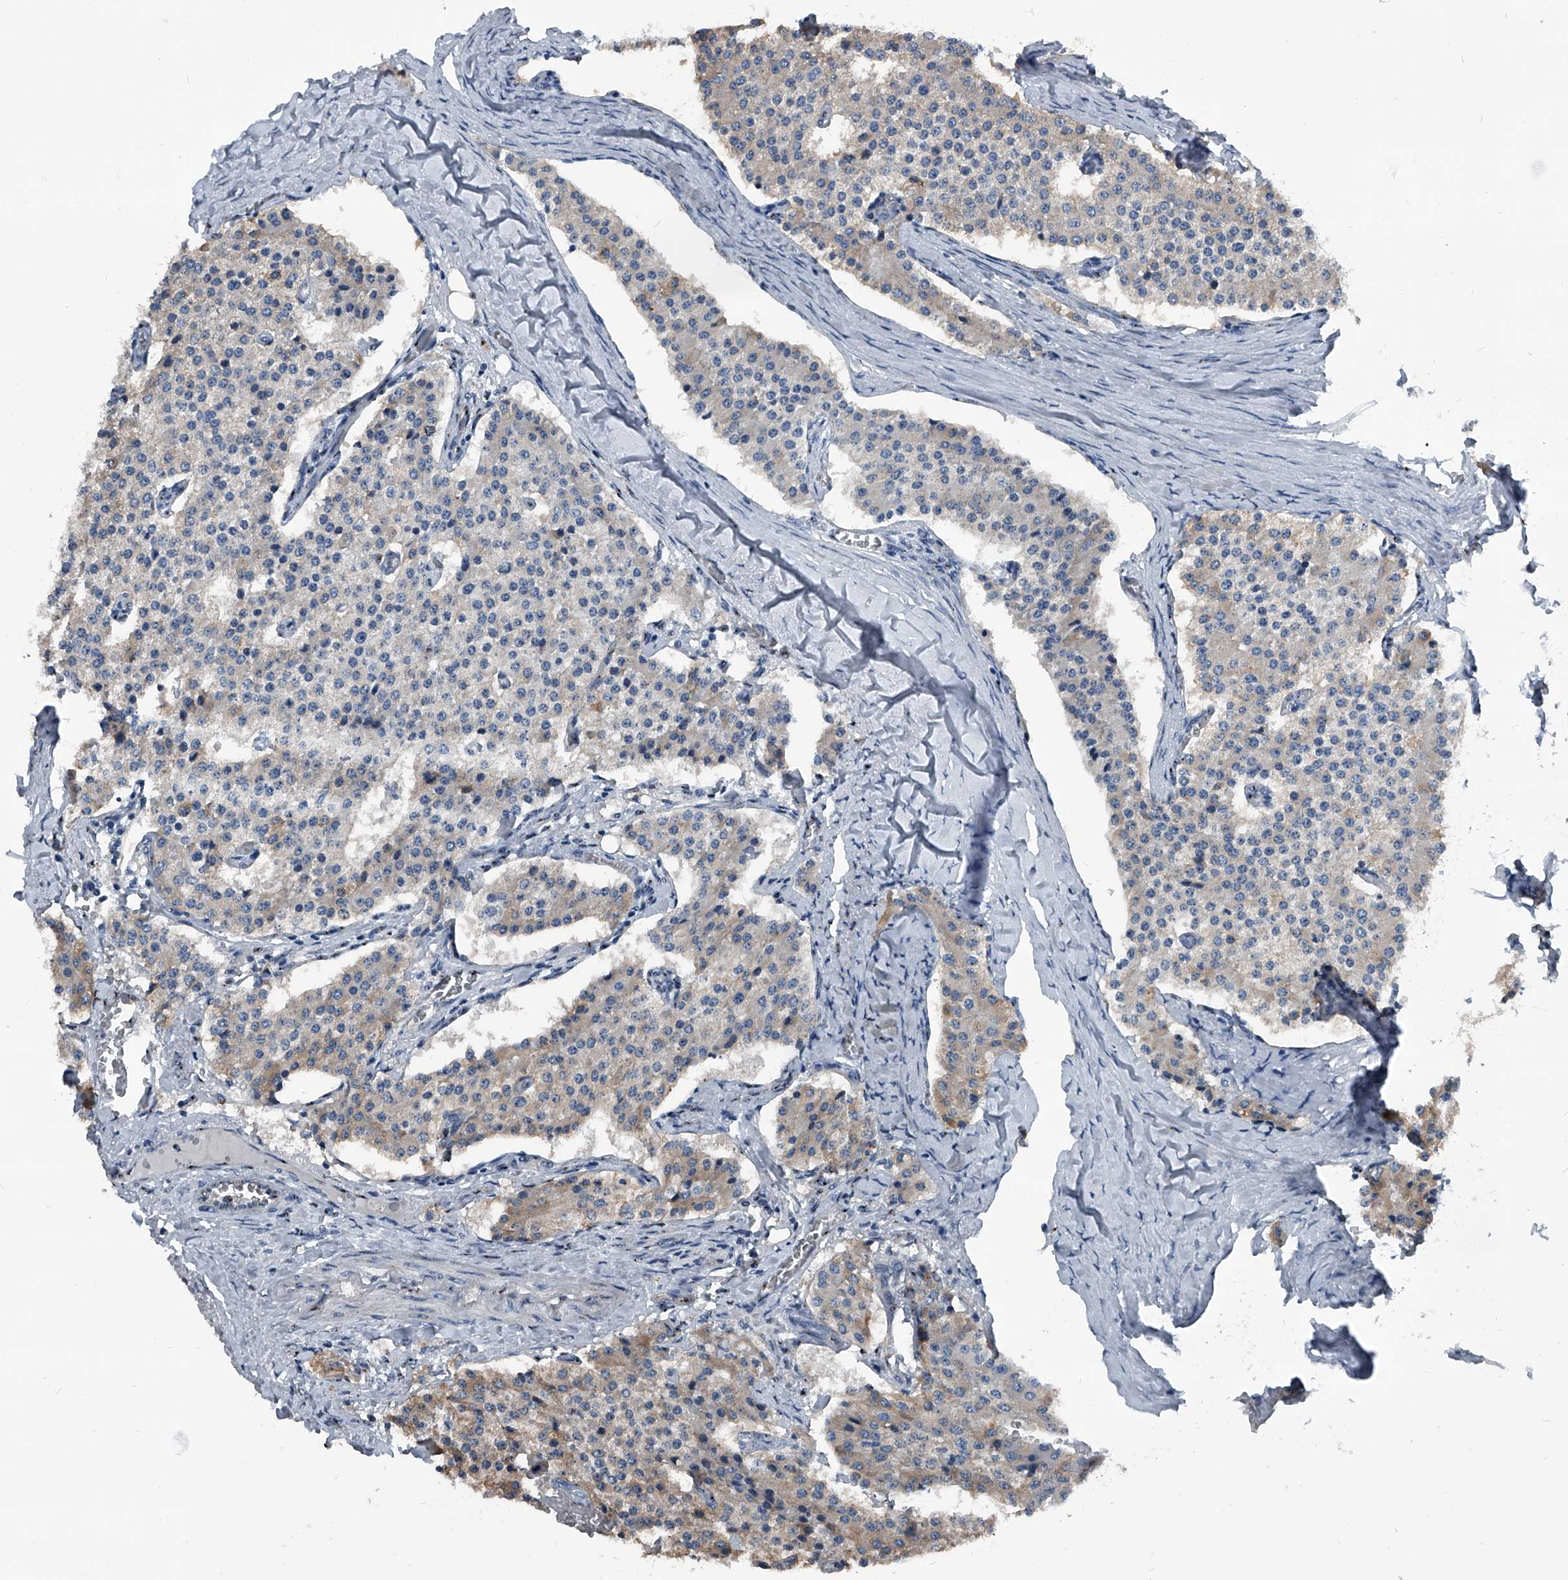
{"staining": {"intensity": "weak", "quantity": "<25%", "location": "cytoplasmic/membranous"}, "tissue": "carcinoid", "cell_type": "Tumor cells", "image_type": "cancer", "snomed": [{"axis": "morphology", "description": "Carcinoid, malignant, NOS"}, {"axis": "topography", "description": "Colon"}], "caption": "This is an immunohistochemistry (IHC) image of human carcinoid. There is no staining in tumor cells.", "gene": "MEN1", "patient": {"sex": "female", "age": 52}}